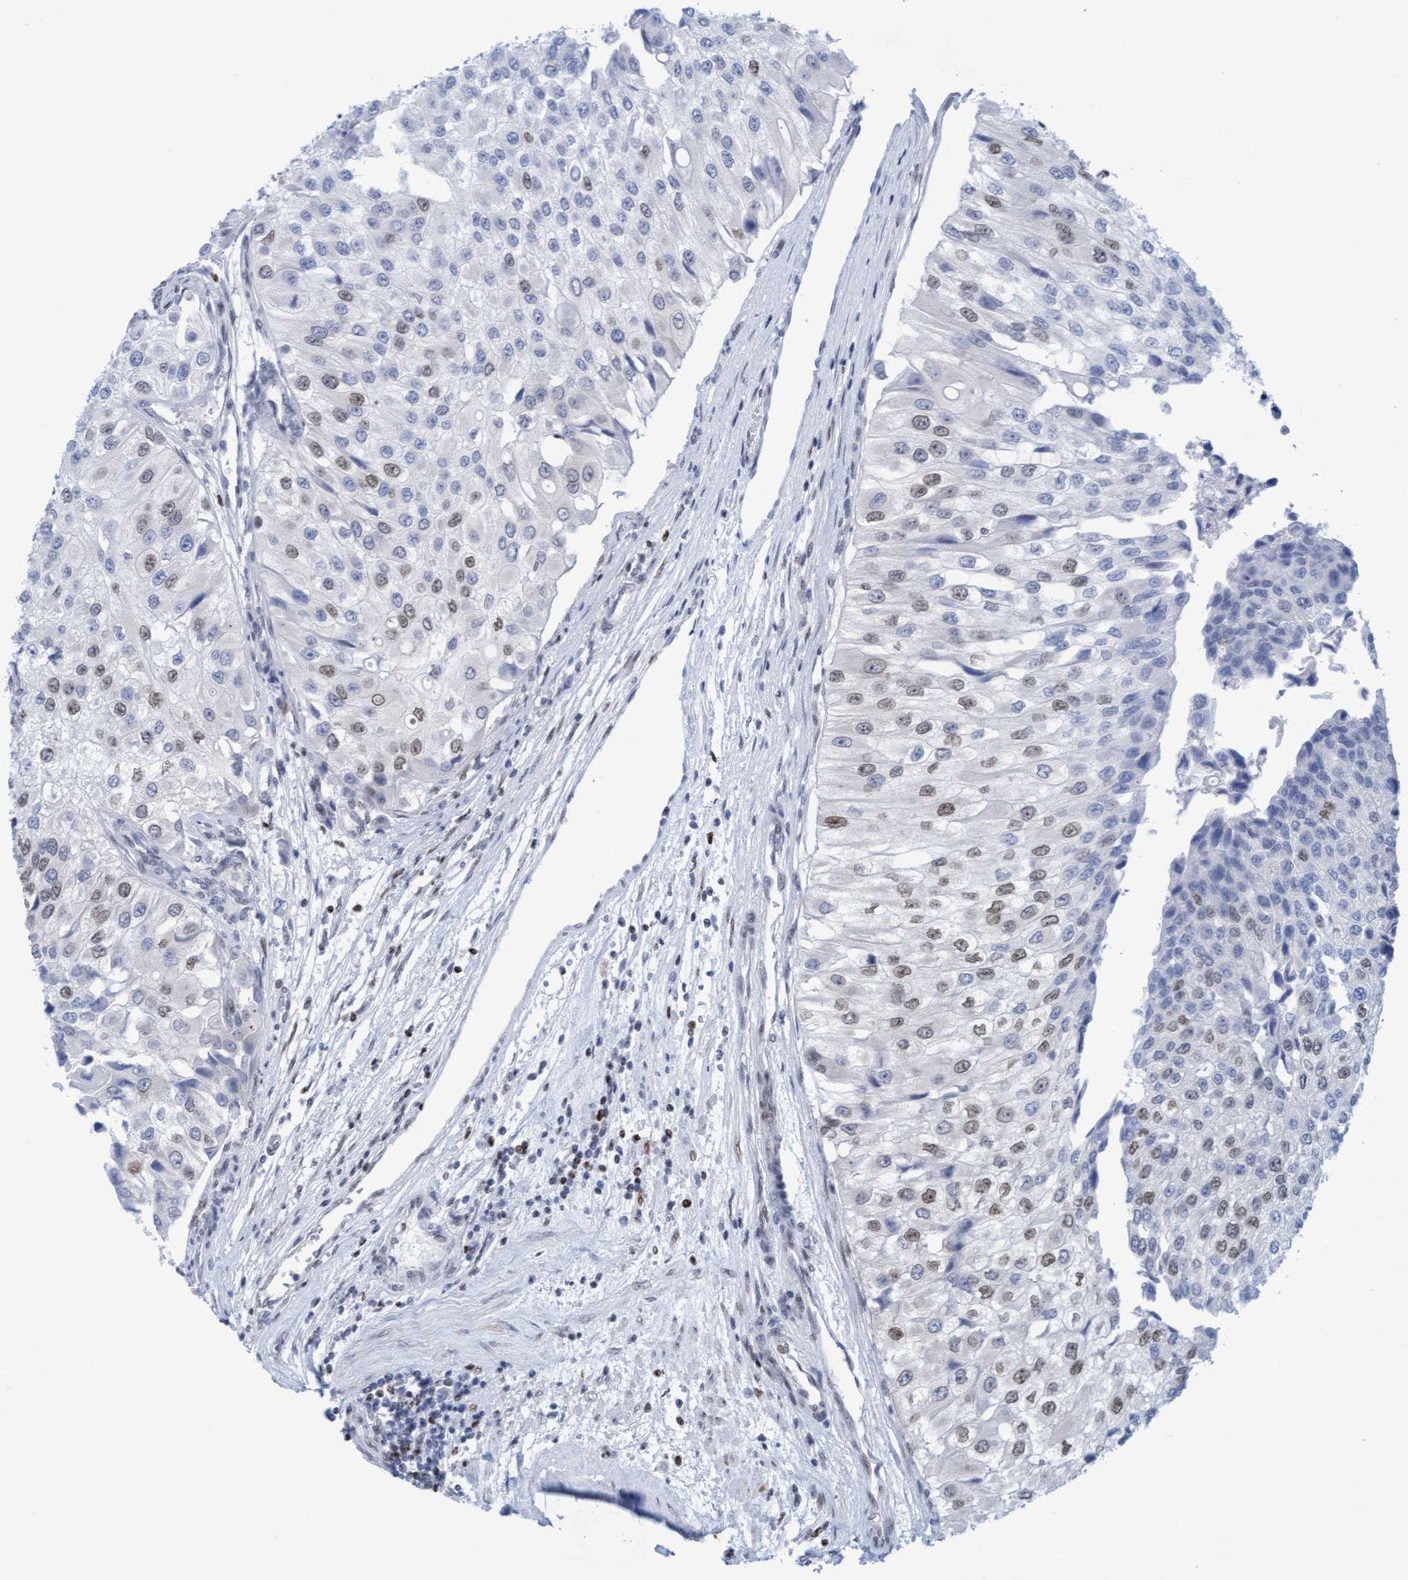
{"staining": {"intensity": "weak", "quantity": "<25%", "location": "nuclear"}, "tissue": "urothelial cancer", "cell_type": "Tumor cells", "image_type": "cancer", "snomed": [{"axis": "morphology", "description": "Urothelial carcinoma, High grade"}, {"axis": "topography", "description": "Kidney"}, {"axis": "topography", "description": "Urinary bladder"}], "caption": "Urothelial cancer stained for a protein using IHC shows no staining tumor cells.", "gene": "GLRX2", "patient": {"sex": "male", "age": 77}}